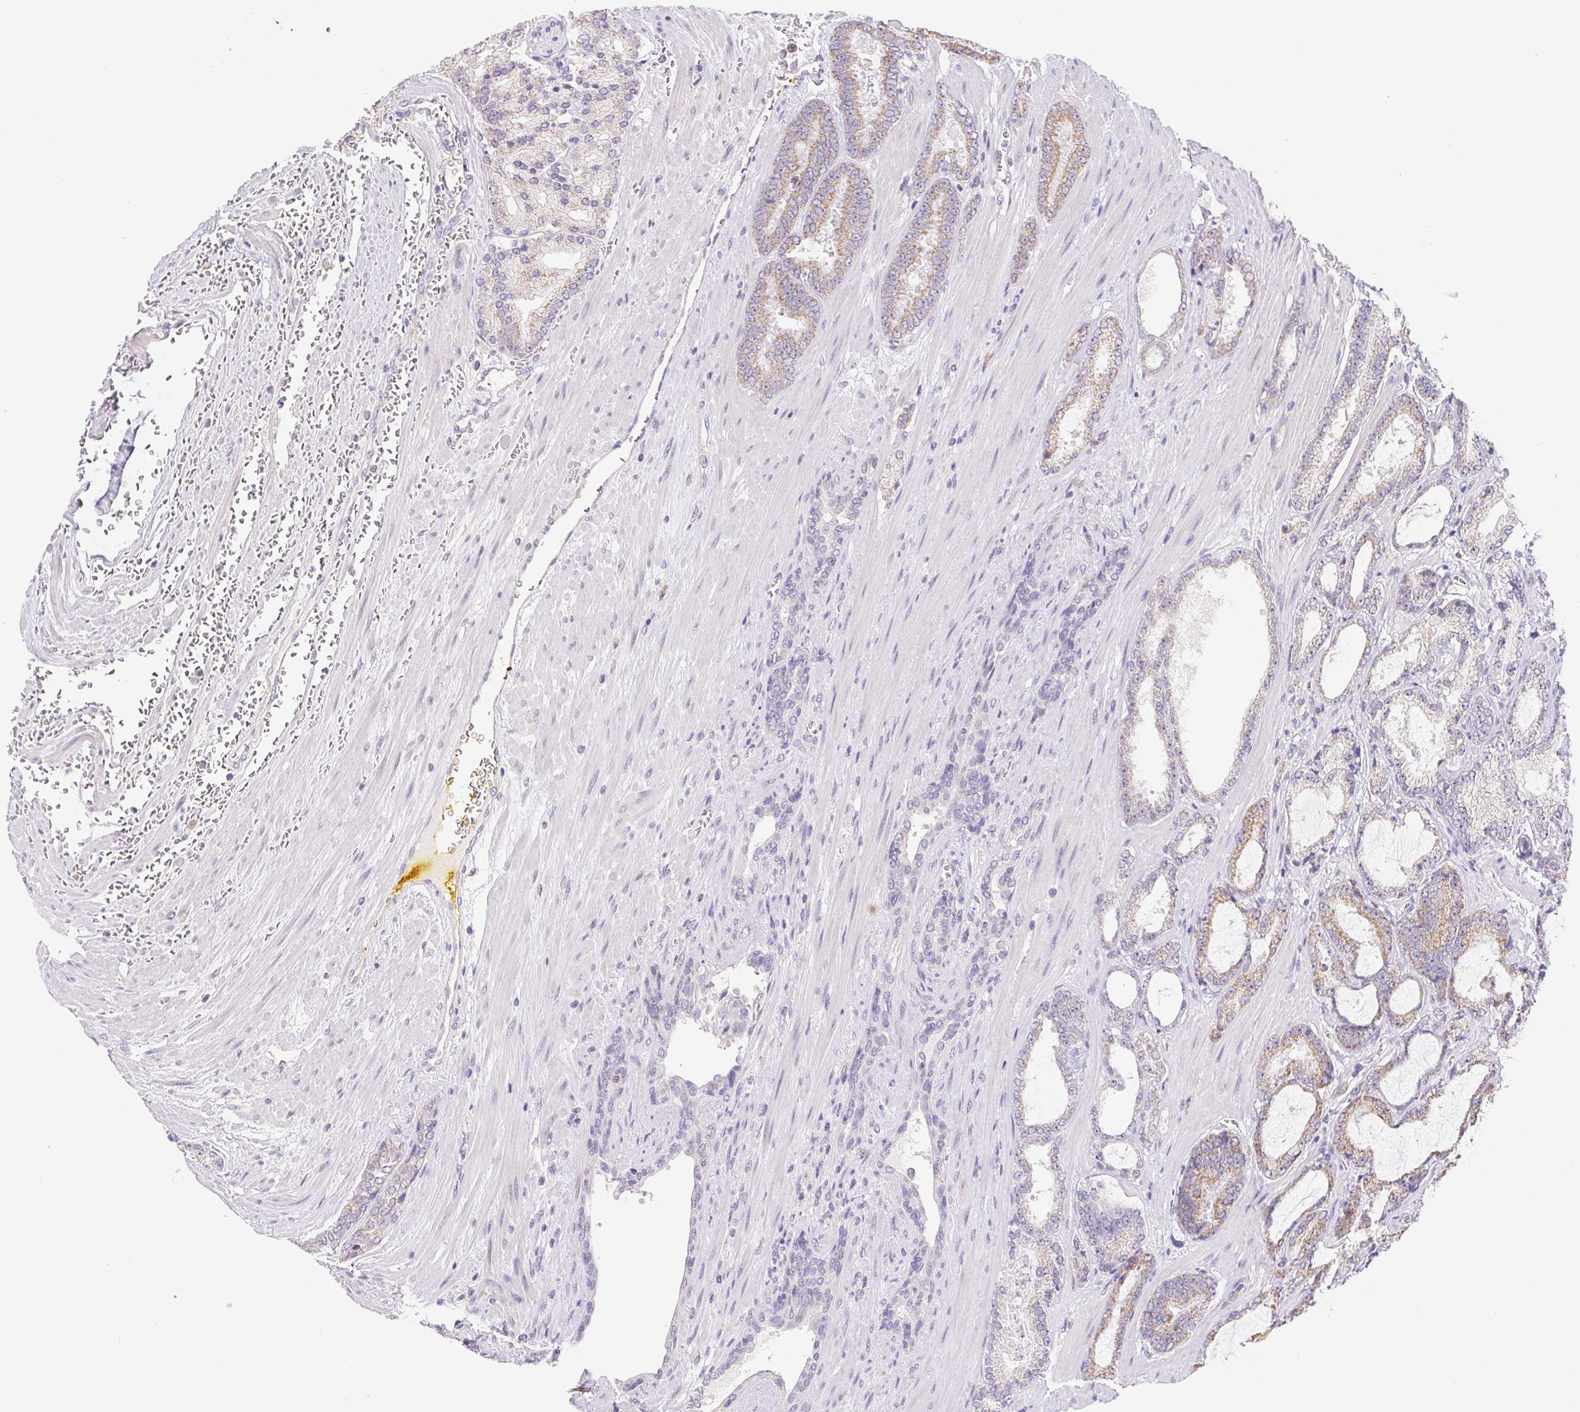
{"staining": {"intensity": "moderate", "quantity": "<25%", "location": "cytoplasmic/membranous"}, "tissue": "prostate cancer", "cell_type": "Tumor cells", "image_type": "cancer", "snomed": [{"axis": "morphology", "description": "Adenocarcinoma, High grade"}, {"axis": "topography", "description": "Prostate"}], "caption": "A micrograph showing moderate cytoplasmic/membranous positivity in about <25% of tumor cells in high-grade adenocarcinoma (prostate), as visualized by brown immunohistochemical staining.", "gene": "FKBP6", "patient": {"sex": "male", "age": 64}}